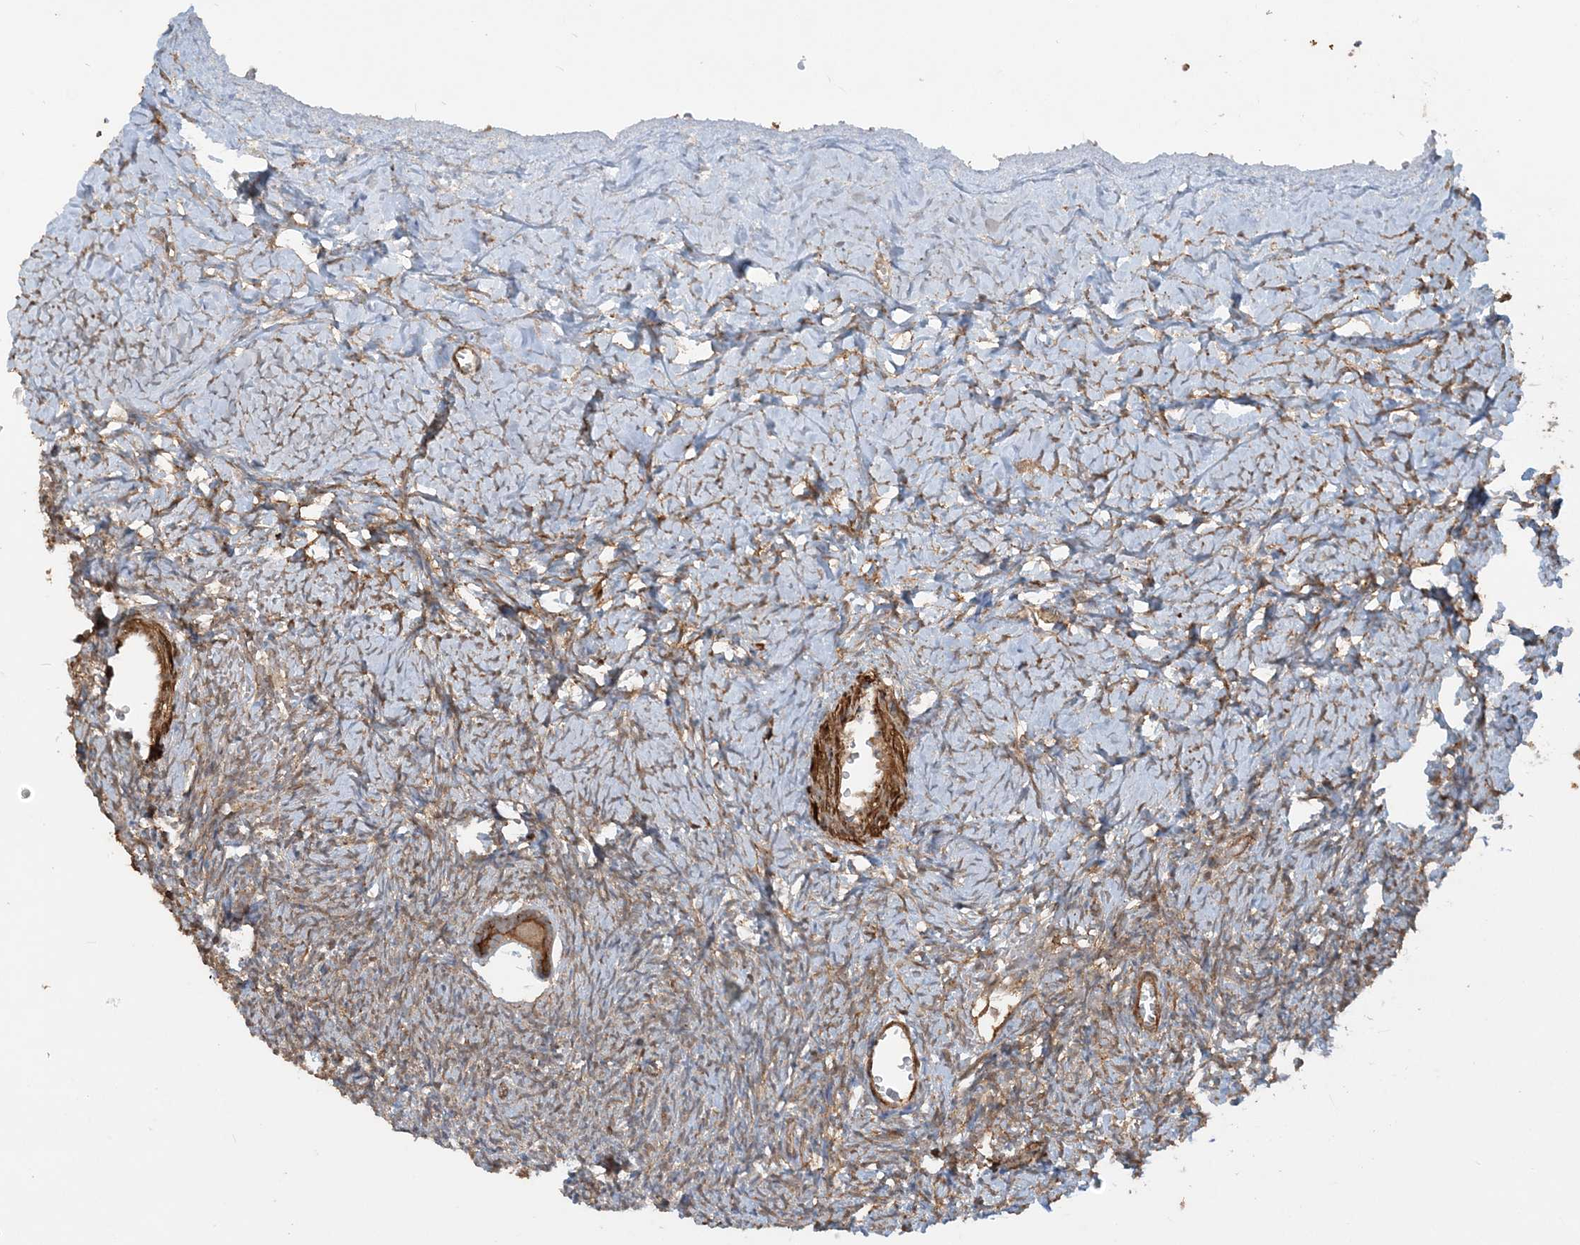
{"staining": {"intensity": "moderate", "quantity": ">75%", "location": "cytoplasmic/membranous"}, "tissue": "ovary", "cell_type": "Follicle cells", "image_type": "normal", "snomed": [{"axis": "morphology", "description": "Normal tissue, NOS"}, {"axis": "morphology", "description": "Developmental malformation"}, {"axis": "topography", "description": "Ovary"}], "caption": "A high-resolution histopathology image shows immunohistochemistry staining of normal ovary, which demonstrates moderate cytoplasmic/membranous expression in approximately >75% of follicle cells. (IHC, brightfield microscopy, high magnification).", "gene": "DSTN", "patient": {"sex": "female", "age": 39}}